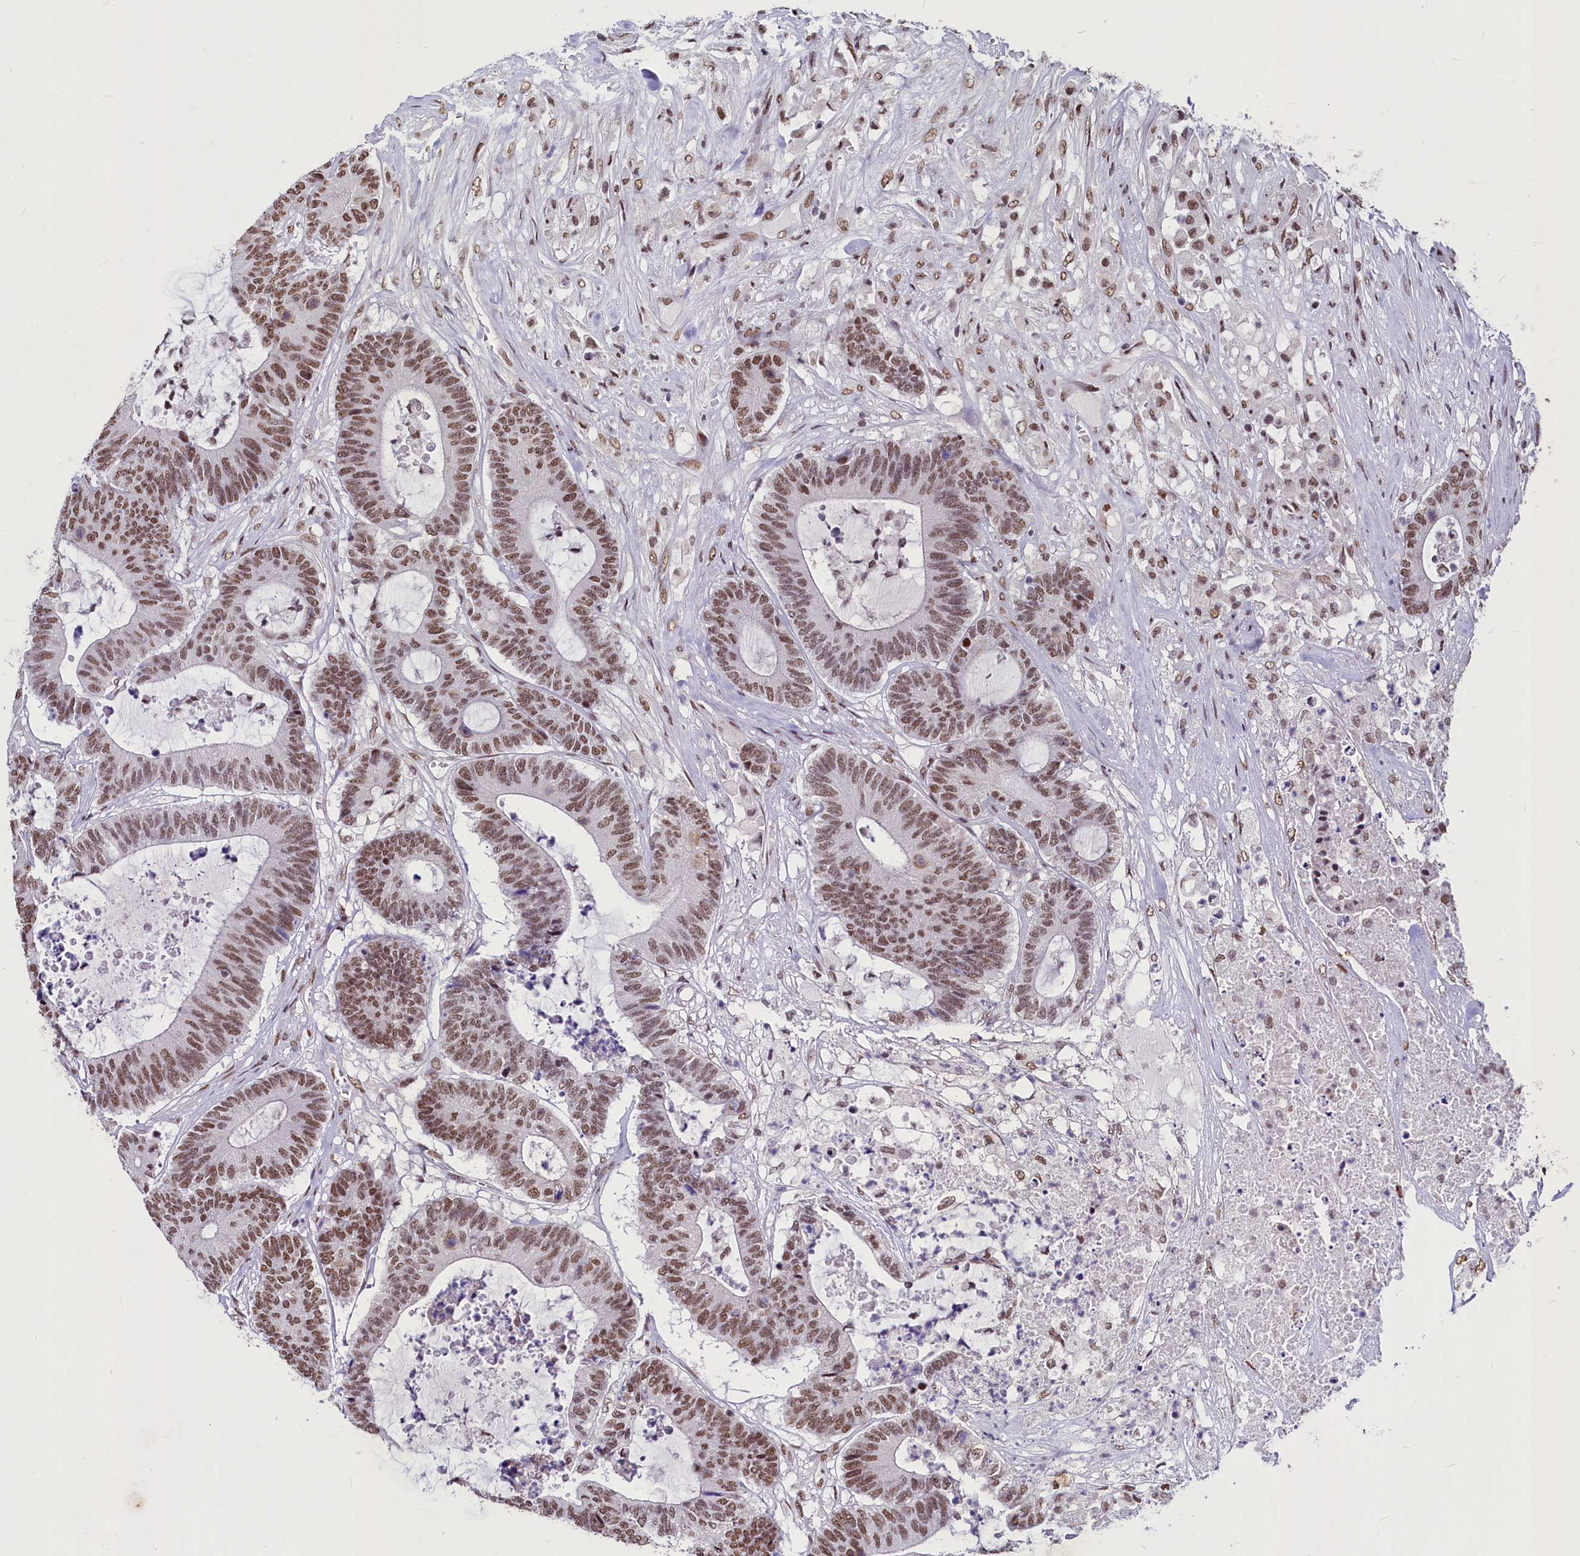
{"staining": {"intensity": "moderate", "quantity": ">75%", "location": "nuclear"}, "tissue": "colorectal cancer", "cell_type": "Tumor cells", "image_type": "cancer", "snomed": [{"axis": "morphology", "description": "Adenocarcinoma, NOS"}, {"axis": "topography", "description": "Colon"}], "caption": "IHC (DAB) staining of colorectal adenocarcinoma displays moderate nuclear protein expression in about >75% of tumor cells.", "gene": "PARPBP", "patient": {"sex": "female", "age": 84}}